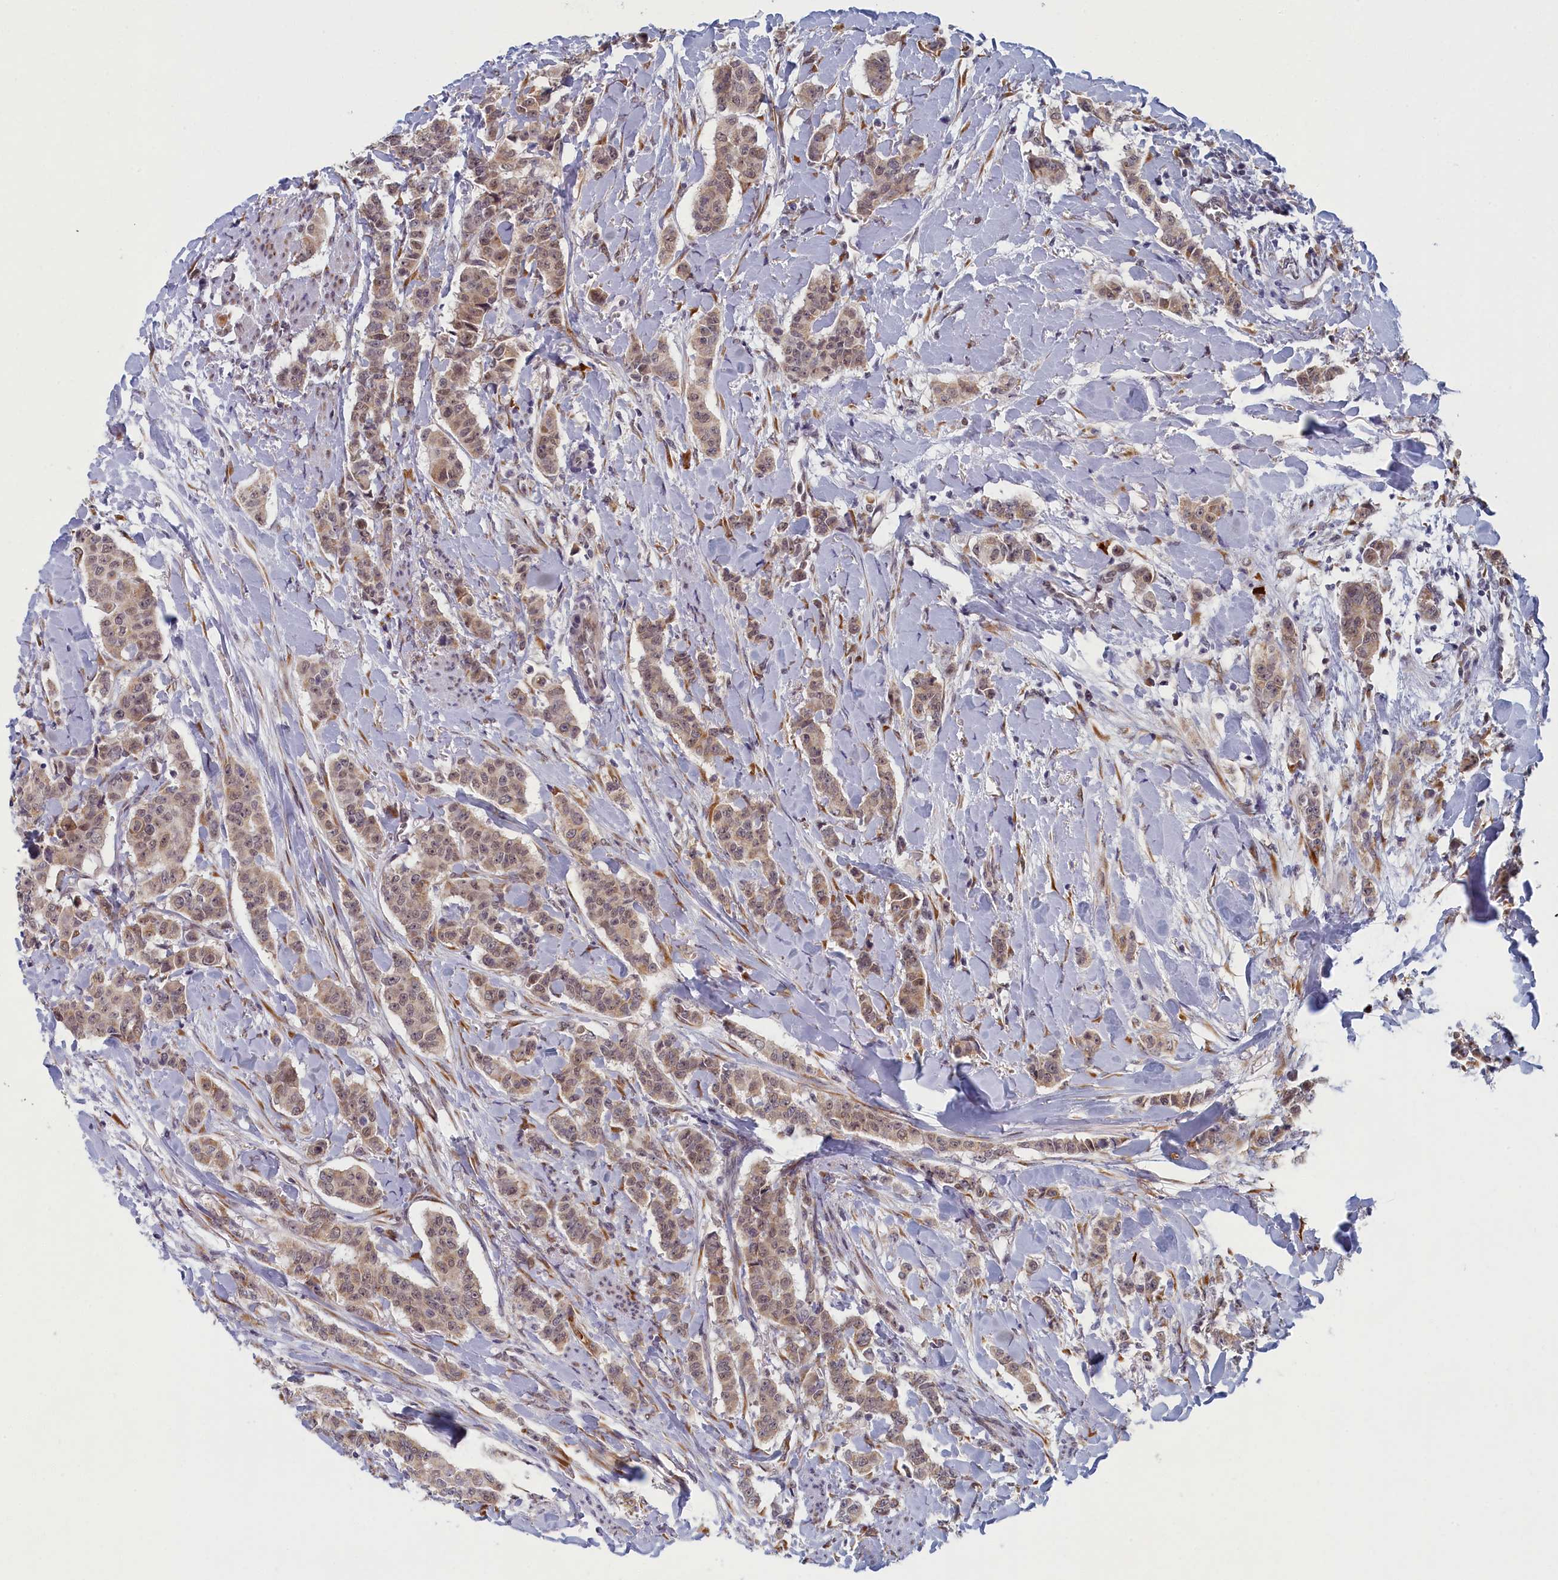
{"staining": {"intensity": "weak", "quantity": ">75%", "location": "cytoplasmic/membranous,nuclear"}, "tissue": "breast cancer", "cell_type": "Tumor cells", "image_type": "cancer", "snomed": [{"axis": "morphology", "description": "Duct carcinoma"}, {"axis": "topography", "description": "Breast"}], "caption": "A micrograph of human breast cancer (intraductal carcinoma) stained for a protein exhibits weak cytoplasmic/membranous and nuclear brown staining in tumor cells.", "gene": "DNAJC17", "patient": {"sex": "female", "age": 40}}